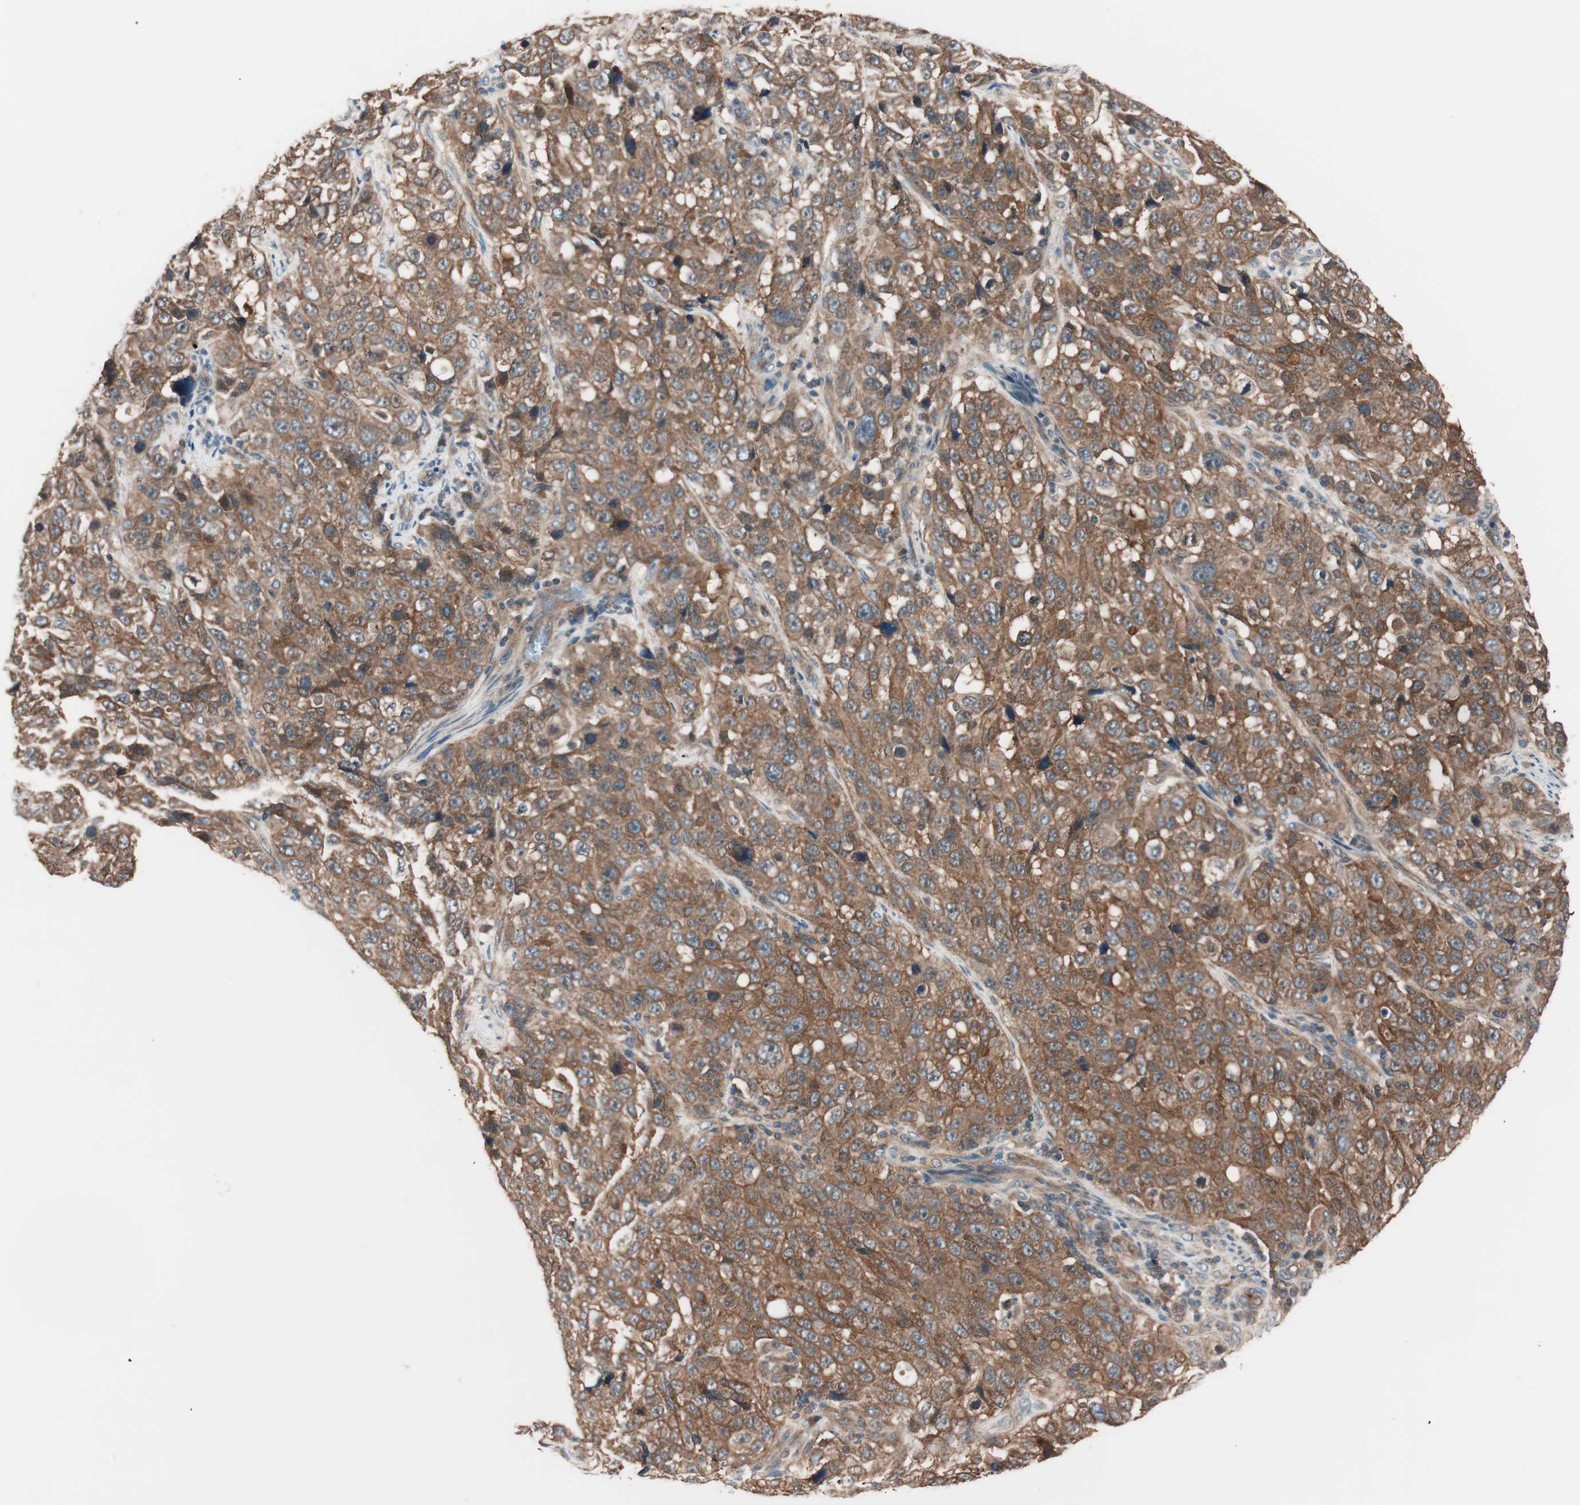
{"staining": {"intensity": "strong", "quantity": ">75%", "location": "cytoplasmic/membranous"}, "tissue": "stomach cancer", "cell_type": "Tumor cells", "image_type": "cancer", "snomed": [{"axis": "morphology", "description": "Normal tissue, NOS"}, {"axis": "morphology", "description": "Adenocarcinoma, NOS"}, {"axis": "topography", "description": "Stomach"}], "caption": "An image of human adenocarcinoma (stomach) stained for a protein shows strong cytoplasmic/membranous brown staining in tumor cells. (DAB (3,3'-diaminobenzidine) = brown stain, brightfield microscopy at high magnification).", "gene": "TSG101", "patient": {"sex": "male", "age": 48}}